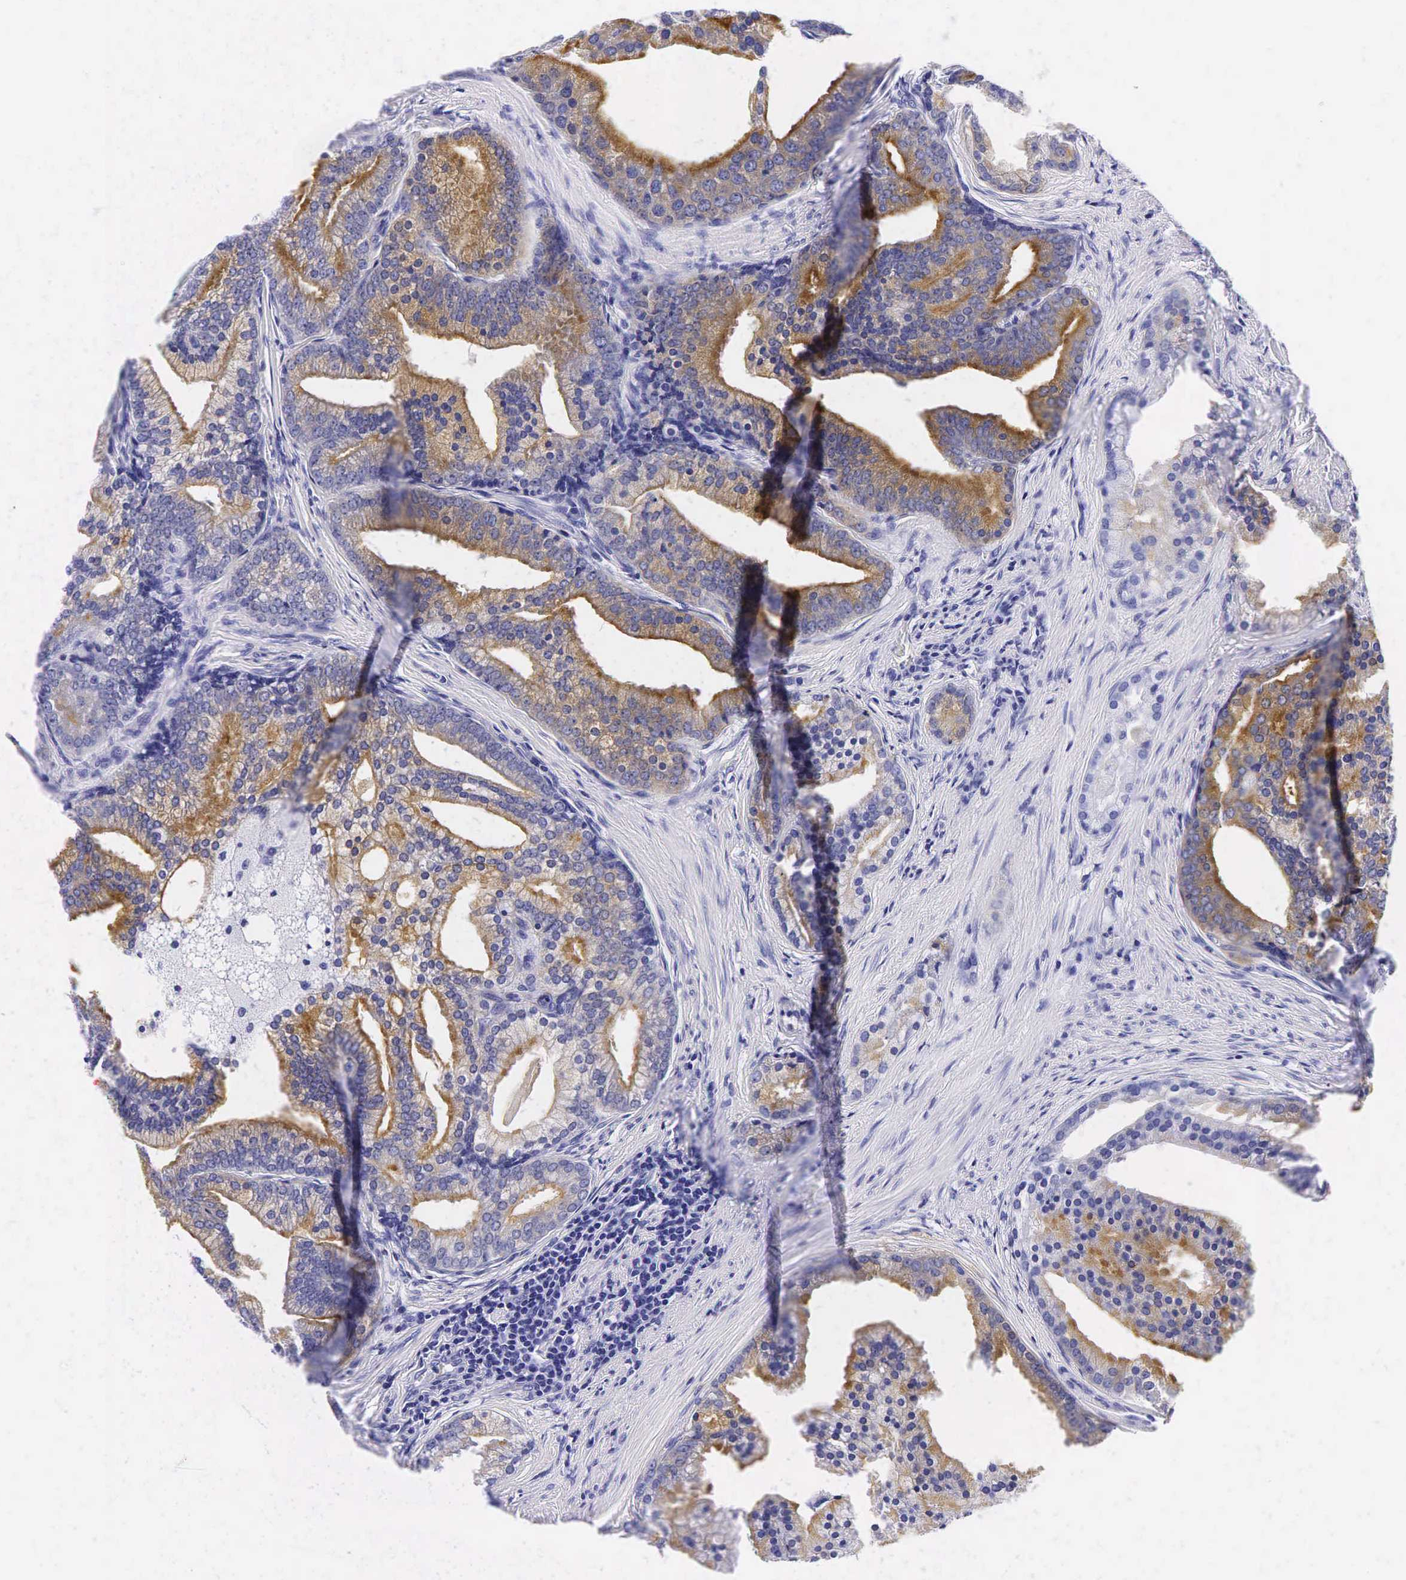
{"staining": {"intensity": "moderate", "quantity": ">75%", "location": "cytoplasmic/membranous"}, "tissue": "prostate cancer", "cell_type": "Tumor cells", "image_type": "cancer", "snomed": [{"axis": "morphology", "description": "Adenocarcinoma, Low grade"}, {"axis": "topography", "description": "Prostate"}], "caption": "DAB (3,3'-diaminobenzidine) immunohistochemical staining of prostate adenocarcinoma (low-grade) reveals moderate cytoplasmic/membranous protein positivity in about >75% of tumor cells. The staining was performed using DAB to visualize the protein expression in brown, while the nuclei were stained in blue with hematoxylin (Magnification: 20x).", "gene": "KLK3", "patient": {"sex": "male", "age": 71}}